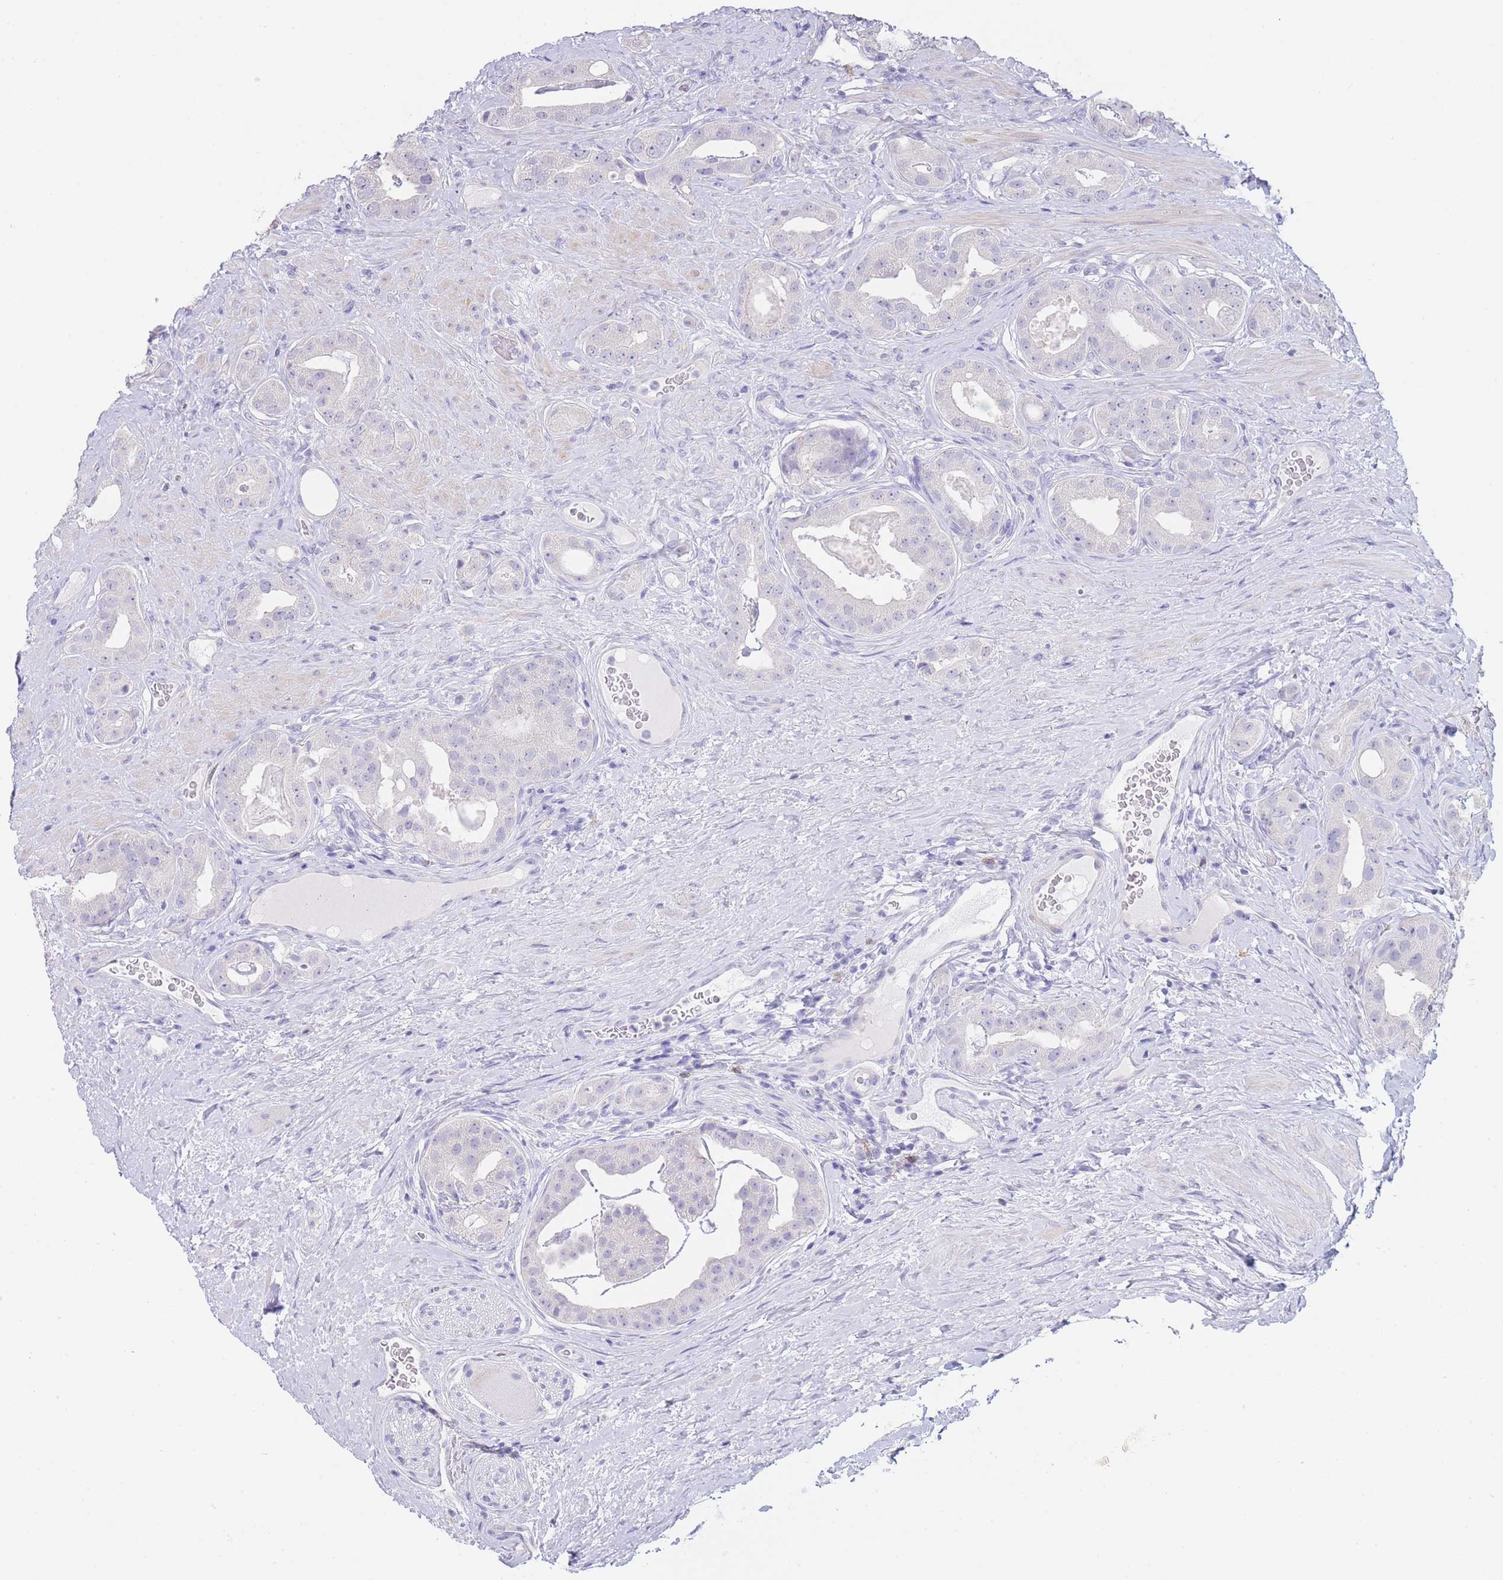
{"staining": {"intensity": "negative", "quantity": "none", "location": "none"}, "tissue": "prostate cancer", "cell_type": "Tumor cells", "image_type": "cancer", "snomed": [{"axis": "morphology", "description": "Adenocarcinoma, High grade"}, {"axis": "topography", "description": "Prostate"}], "caption": "This micrograph is of prostate cancer stained with immunohistochemistry to label a protein in brown with the nuclei are counter-stained blue. There is no positivity in tumor cells.", "gene": "CD37", "patient": {"sex": "male", "age": 63}}